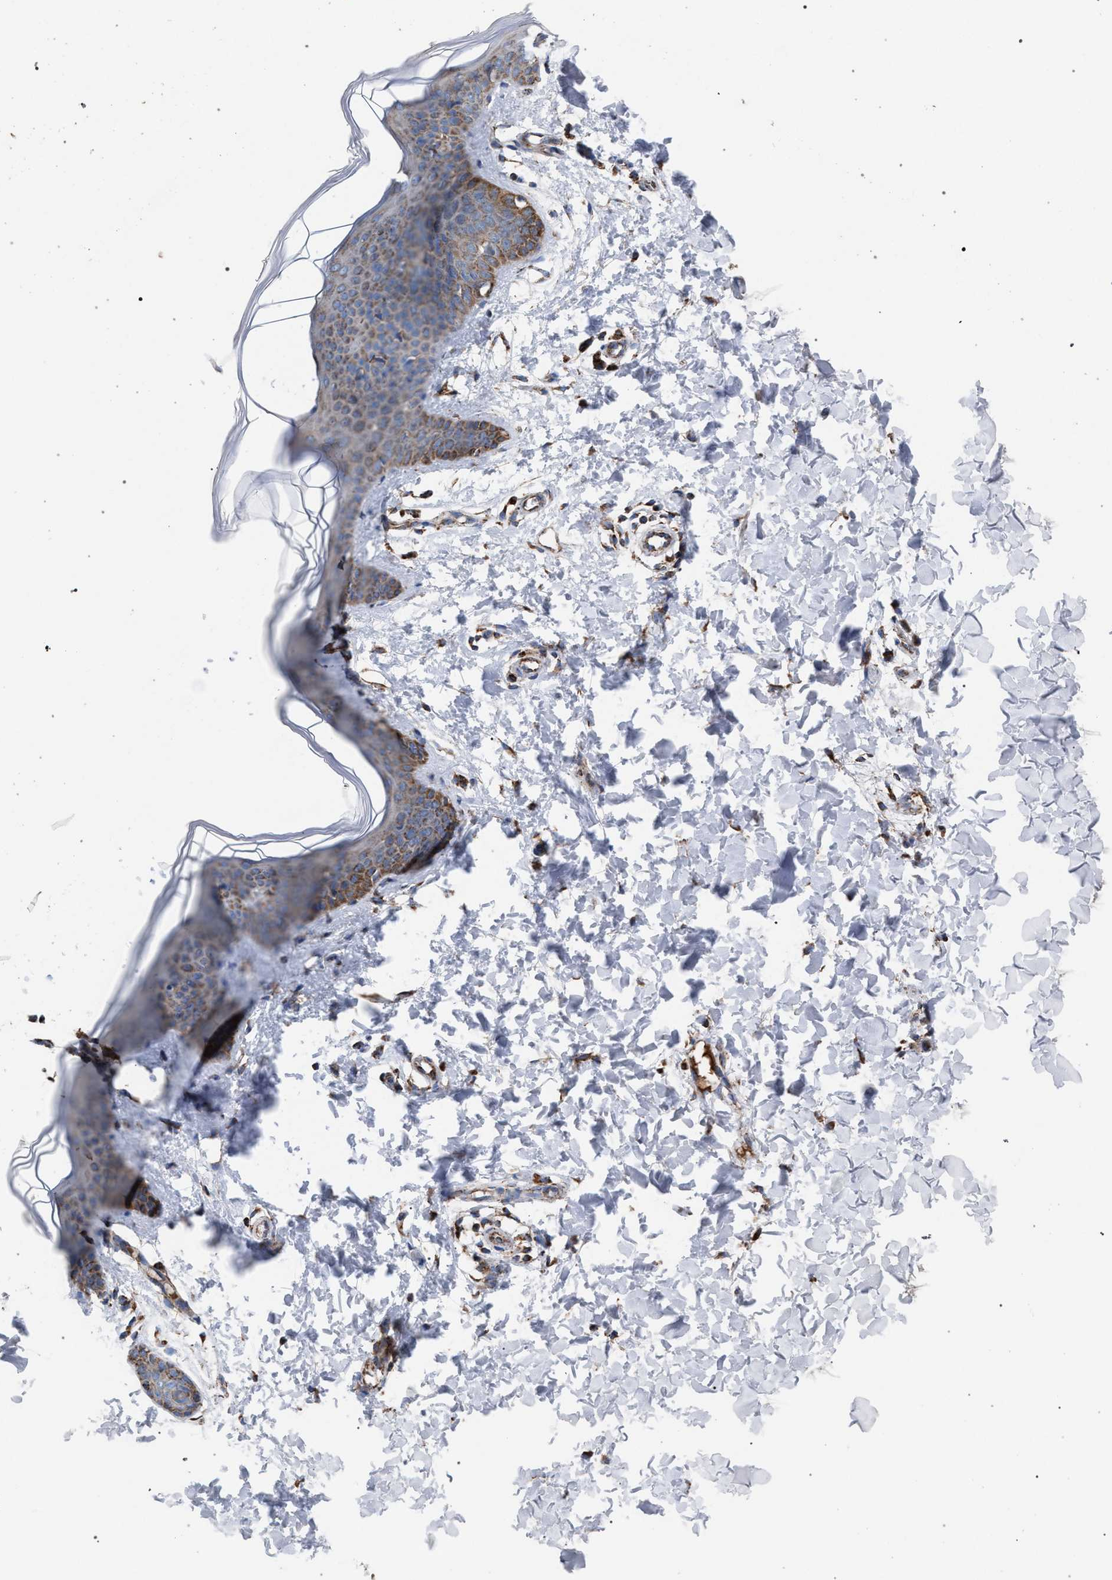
{"staining": {"intensity": "moderate", "quantity": ">75%", "location": "cytoplasmic/membranous"}, "tissue": "skin", "cell_type": "Fibroblasts", "image_type": "normal", "snomed": [{"axis": "morphology", "description": "Normal tissue, NOS"}, {"axis": "topography", "description": "Skin"}], "caption": "Immunohistochemistry (IHC) histopathology image of benign skin: skin stained using immunohistochemistry (IHC) demonstrates medium levels of moderate protein expression localized specifically in the cytoplasmic/membranous of fibroblasts, appearing as a cytoplasmic/membranous brown color.", "gene": "VPS13A", "patient": {"sex": "female", "age": 17}}